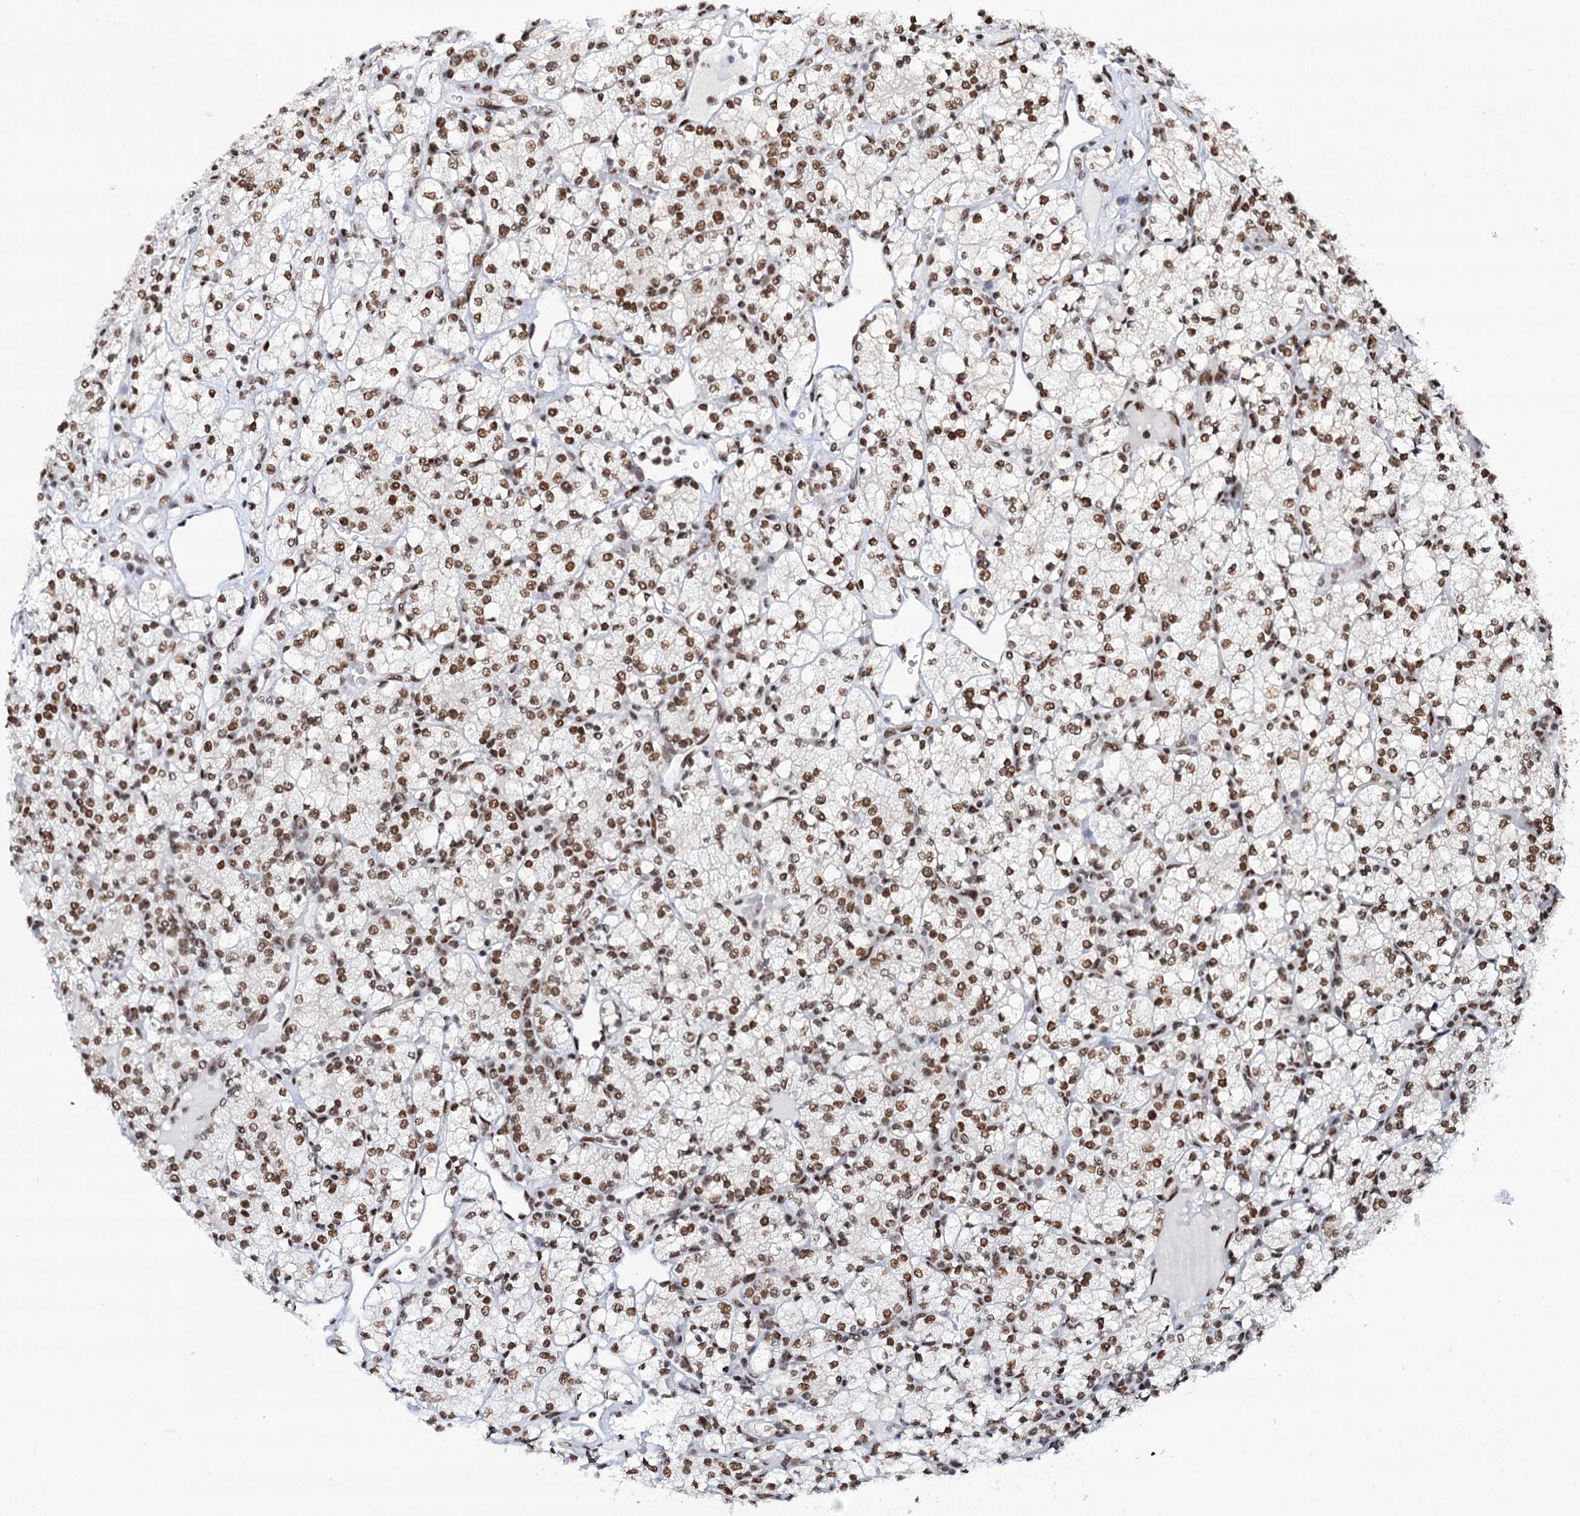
{"staining": {"intensity": "moderate", "quantity": ">75%", "location": "nuclear"}, "tissue": "renal cancer", "cell_type": "Tumor cells", "image_type": "cancer", "snomed": [{"axis": "morphology", "description": "Adenocarcinoma, NOS"}, {"axis": "topography", "description": "Kidney"}], "caption": "High-magnification brightfield microscopy of renal cancer (adenocarcinoma) stained with DAB (brown) and counterstained with hematoxylin (blue). tumor cells exhibit moderate nuclear expression is identified in about>75% of cells.", "gene": "MATR3", "patient": {"sex": "male", "age": 77}}